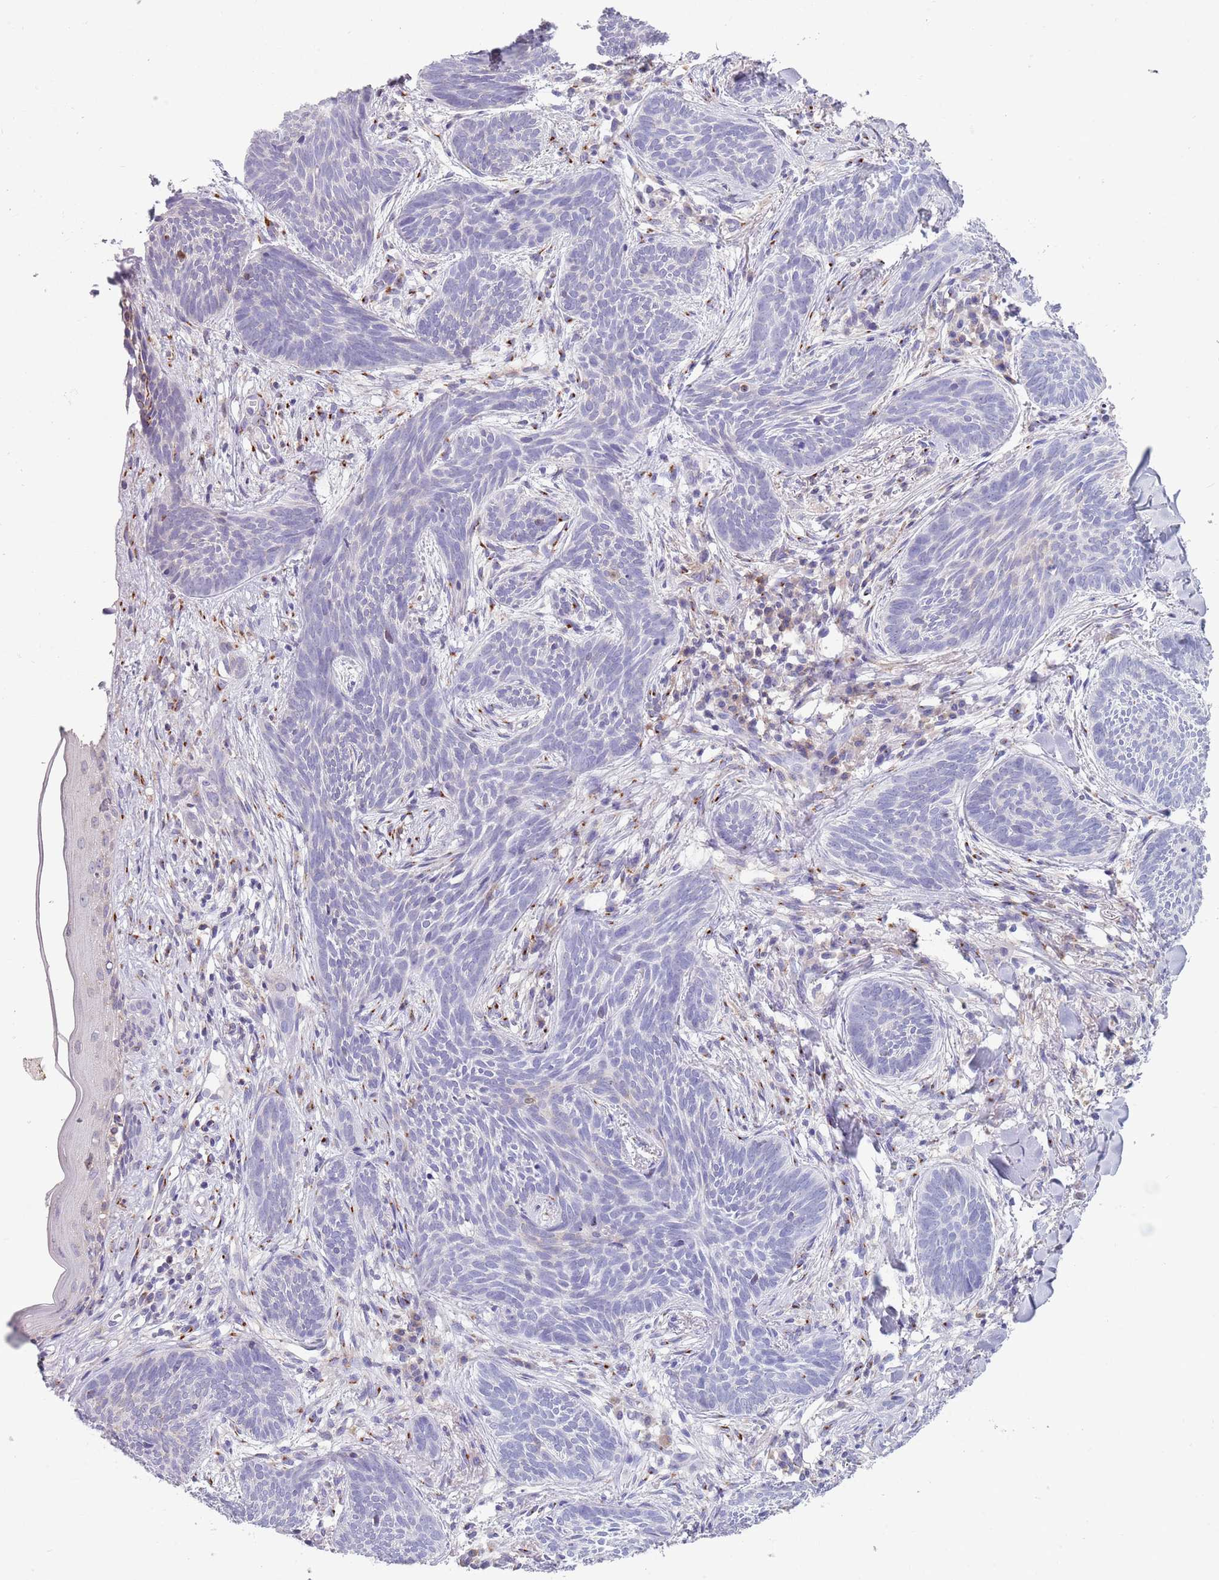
{"staining": {"intensity": "negative", "quantity": "none", "location": "none"}, "tissue": "skin cancer", "cell_type": "Tumor cells", "image_type": "cancer", "snomed": [{"axis": "morphology", "description": "Basal cell carcinoma"}, {"axis": "topography", "description": "Skin"}], "caption": "Human basal cell carcinoma (skin) stained for a protein using immunohistochemistry (IHC) demonstrates no positivity in tumor cells.", "gene": "ACSBG1", "patient": {"sex": "female", "age": 81}}